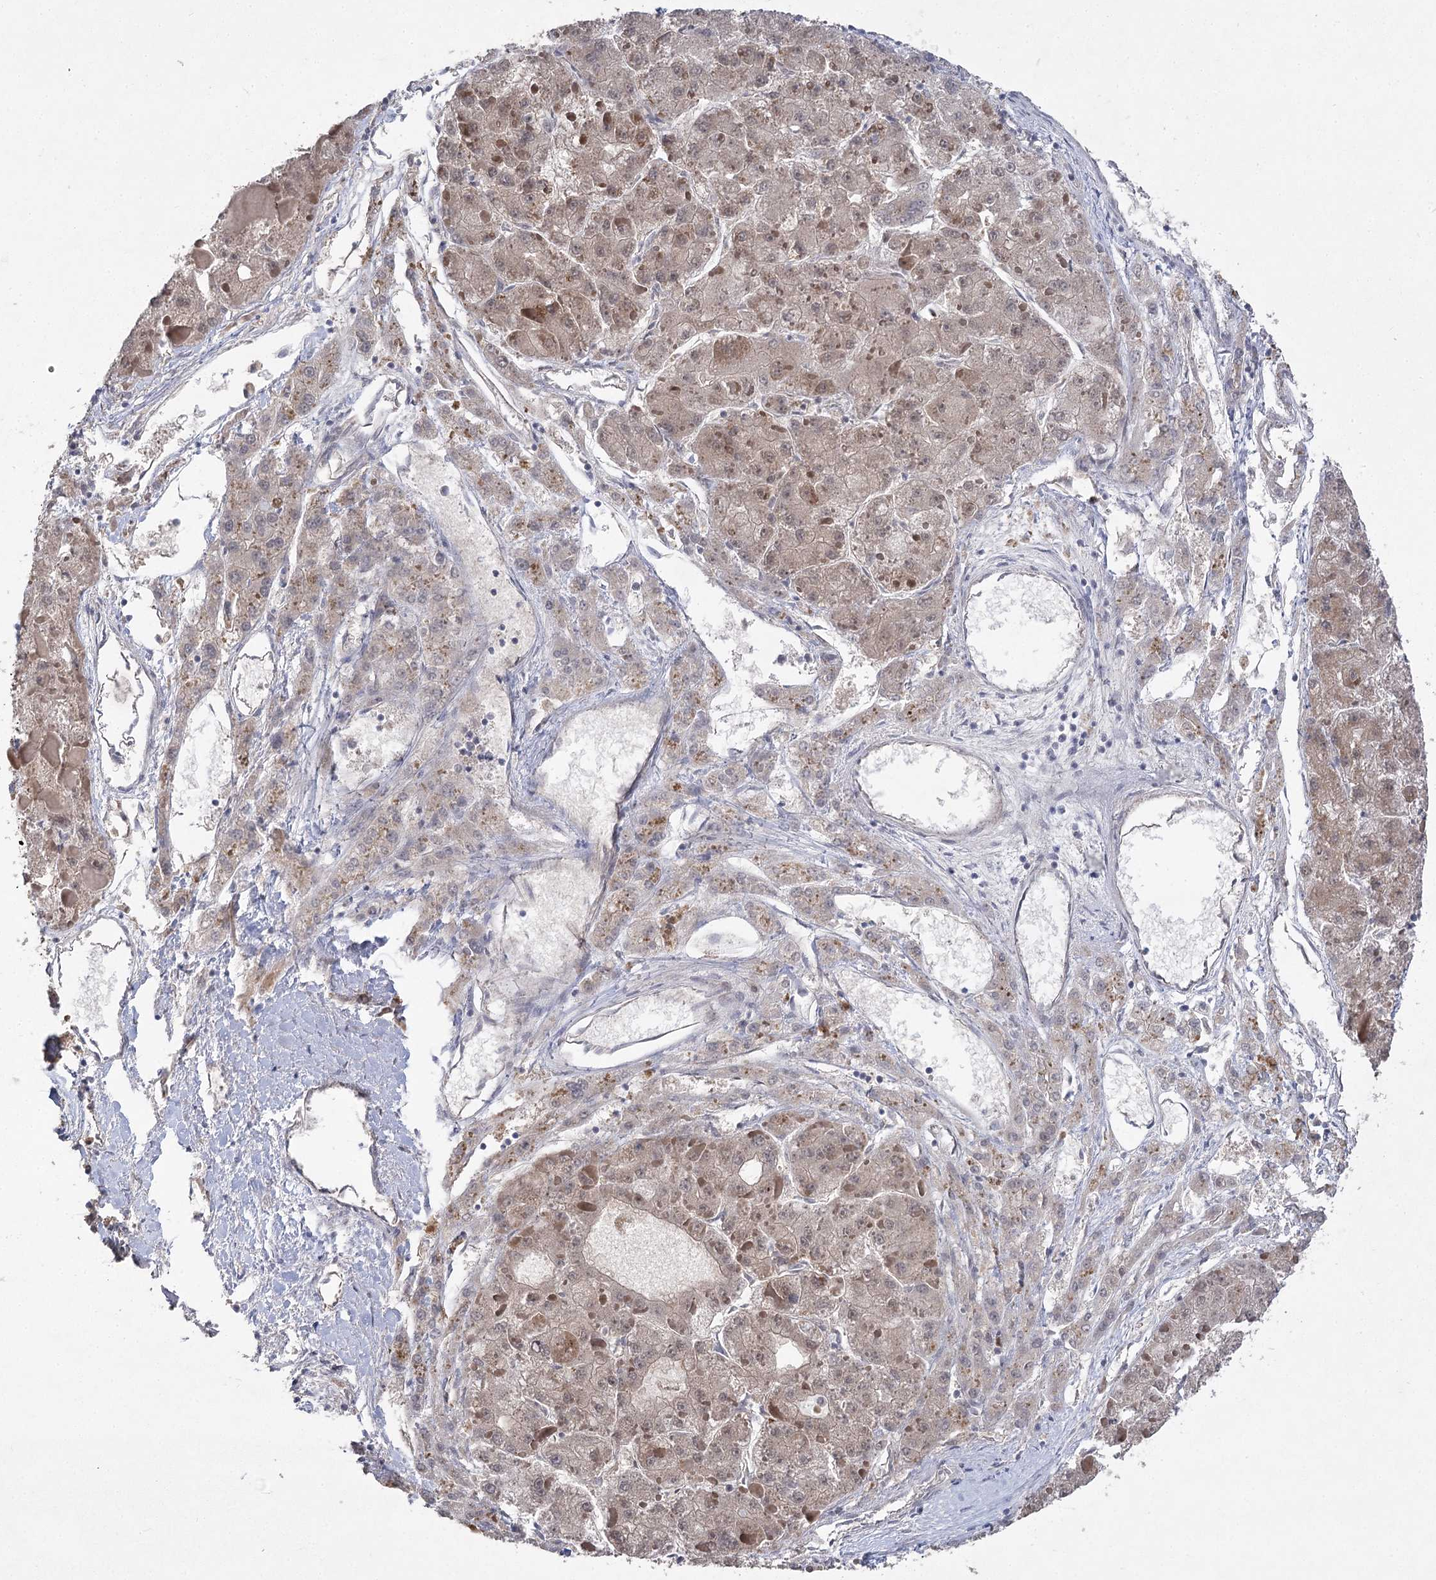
{"staining": {"intensity": "weak", "quantity": ">75%", "location": "cytoplasmic/membranous"}, "tissue": "liver cancer", "cell_type": "Tumor cells", "image_type": "cancer", "snomed": [{"axis": "morphology", "description": "Carcinoma, Hepatocellular, NOS"}, {"axis": "topography", "description": "Liver"}], "caption": "Protein analysis of liver cancer tissue shows weak cytoplasmic/membranous positivity in about >75% of tumor cells.", "gene": "PHYHIPL", "patient": {"sex": "female", "age": 73}}